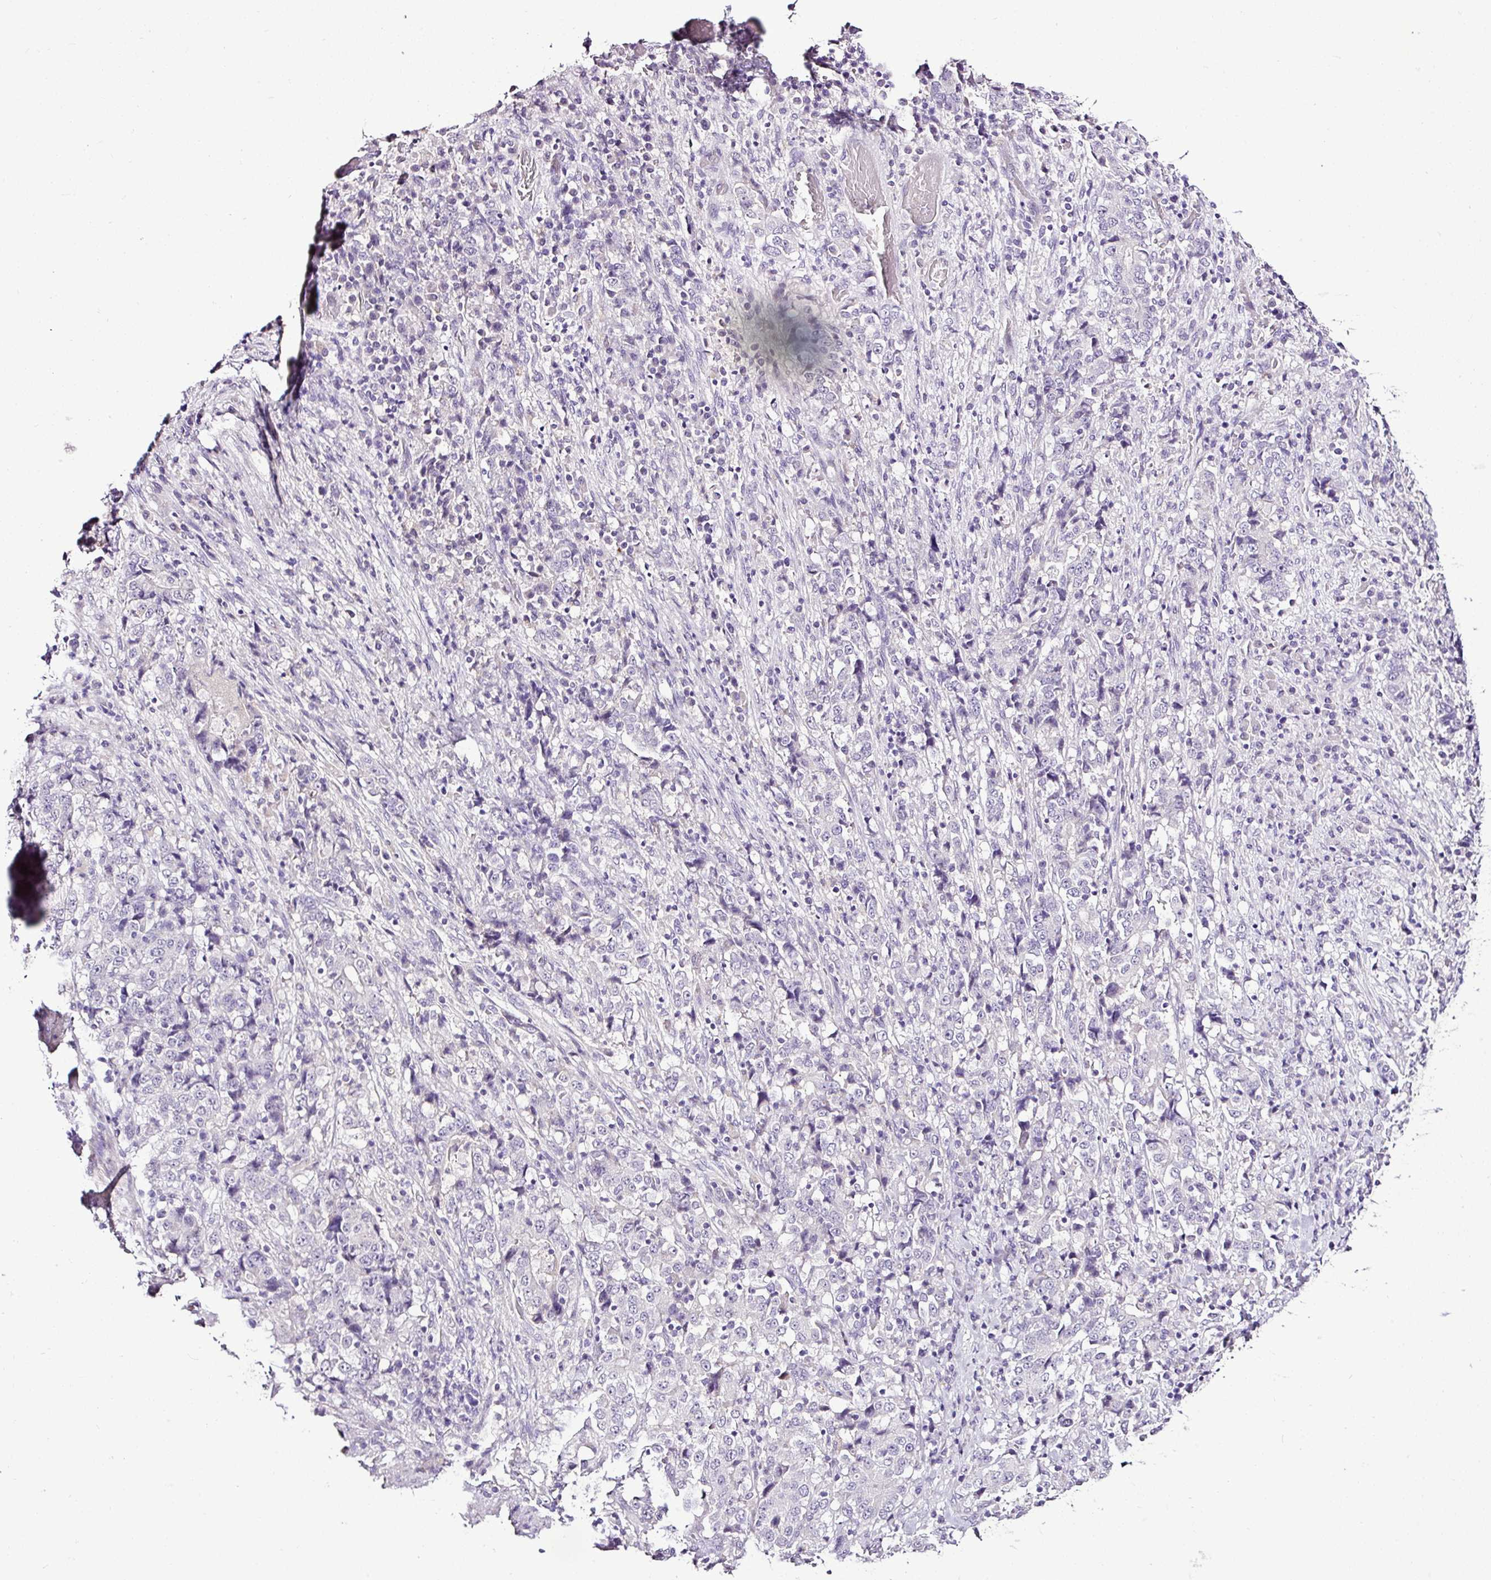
{"staining": {"intensity": "negative", "quantity": "none", "location": "none"}, "tissue": "stomach cancer", "cell_type": "Tumor cells", "image_type": "cancer", "snomed": [{"axis": "morphology", "description": "Normal tissue, NOS"}, {"axis": "morphology", "description": "Adenocarcinoma, NOS"}, {"axis": "topography", "description": "Stomach, upper"}, {"axis": "topography", "description": "Stomach"}], "caption": "Immunohistochemistry (IHC) histopathology image of neoplastic tissue: stomach adenocarcinoma stained with DAB (3,3'-diaminobenzidine) reveals no significant protein positivity in tumor cells.", "gene": "ESR1", "patient": {"sex": "male", "age": 59}}